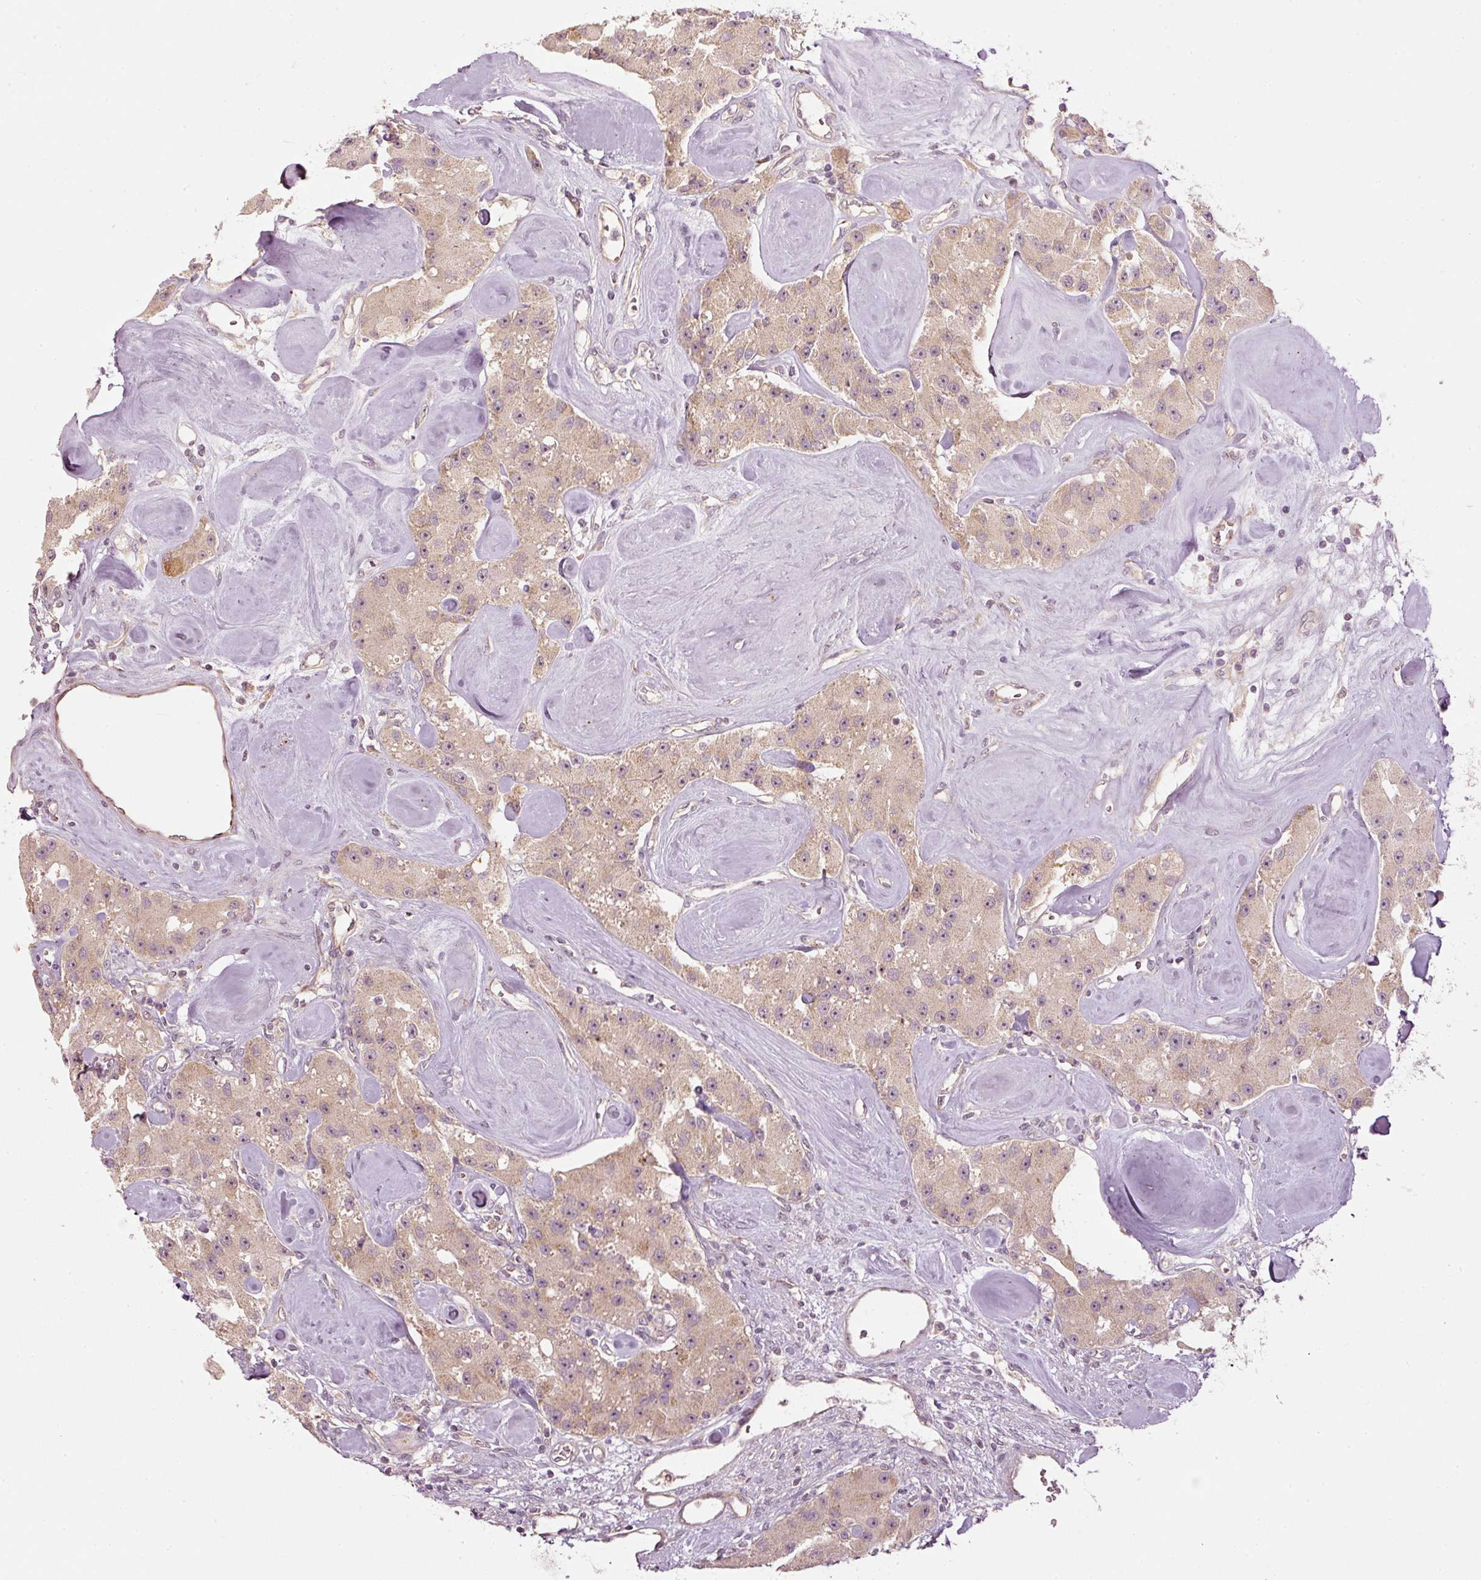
{"staining": {"intensity": "weak", "quantity": "25%-75%", "location": "cytoplasmic/membranous,nuclear"}, "tissue": "carcinoid", "cell_type": "Tumor cells", "image_type": "cancer", "snomed": [{"axis": "morphology", "description": "Carcinoid, malignant, NOS"}, {"axis": "topography", "description": "Pancreas"}], "caption": "High-power microscopy captured an immunohistochemistry (IHC) photomicrograph of carcinoid (malignant), revealing weak cytoplasmic/membranous and nuclear staining in approximately 25%-75% of tumor cells. The staining was performed using DAB (3,3'-diaminobenzidine), with brown indicating positive protein expression. Nuclei are stained blue with hematoxylin.", "gene": "CDC20B", "patient": {"sex": "male", "age": 41}}